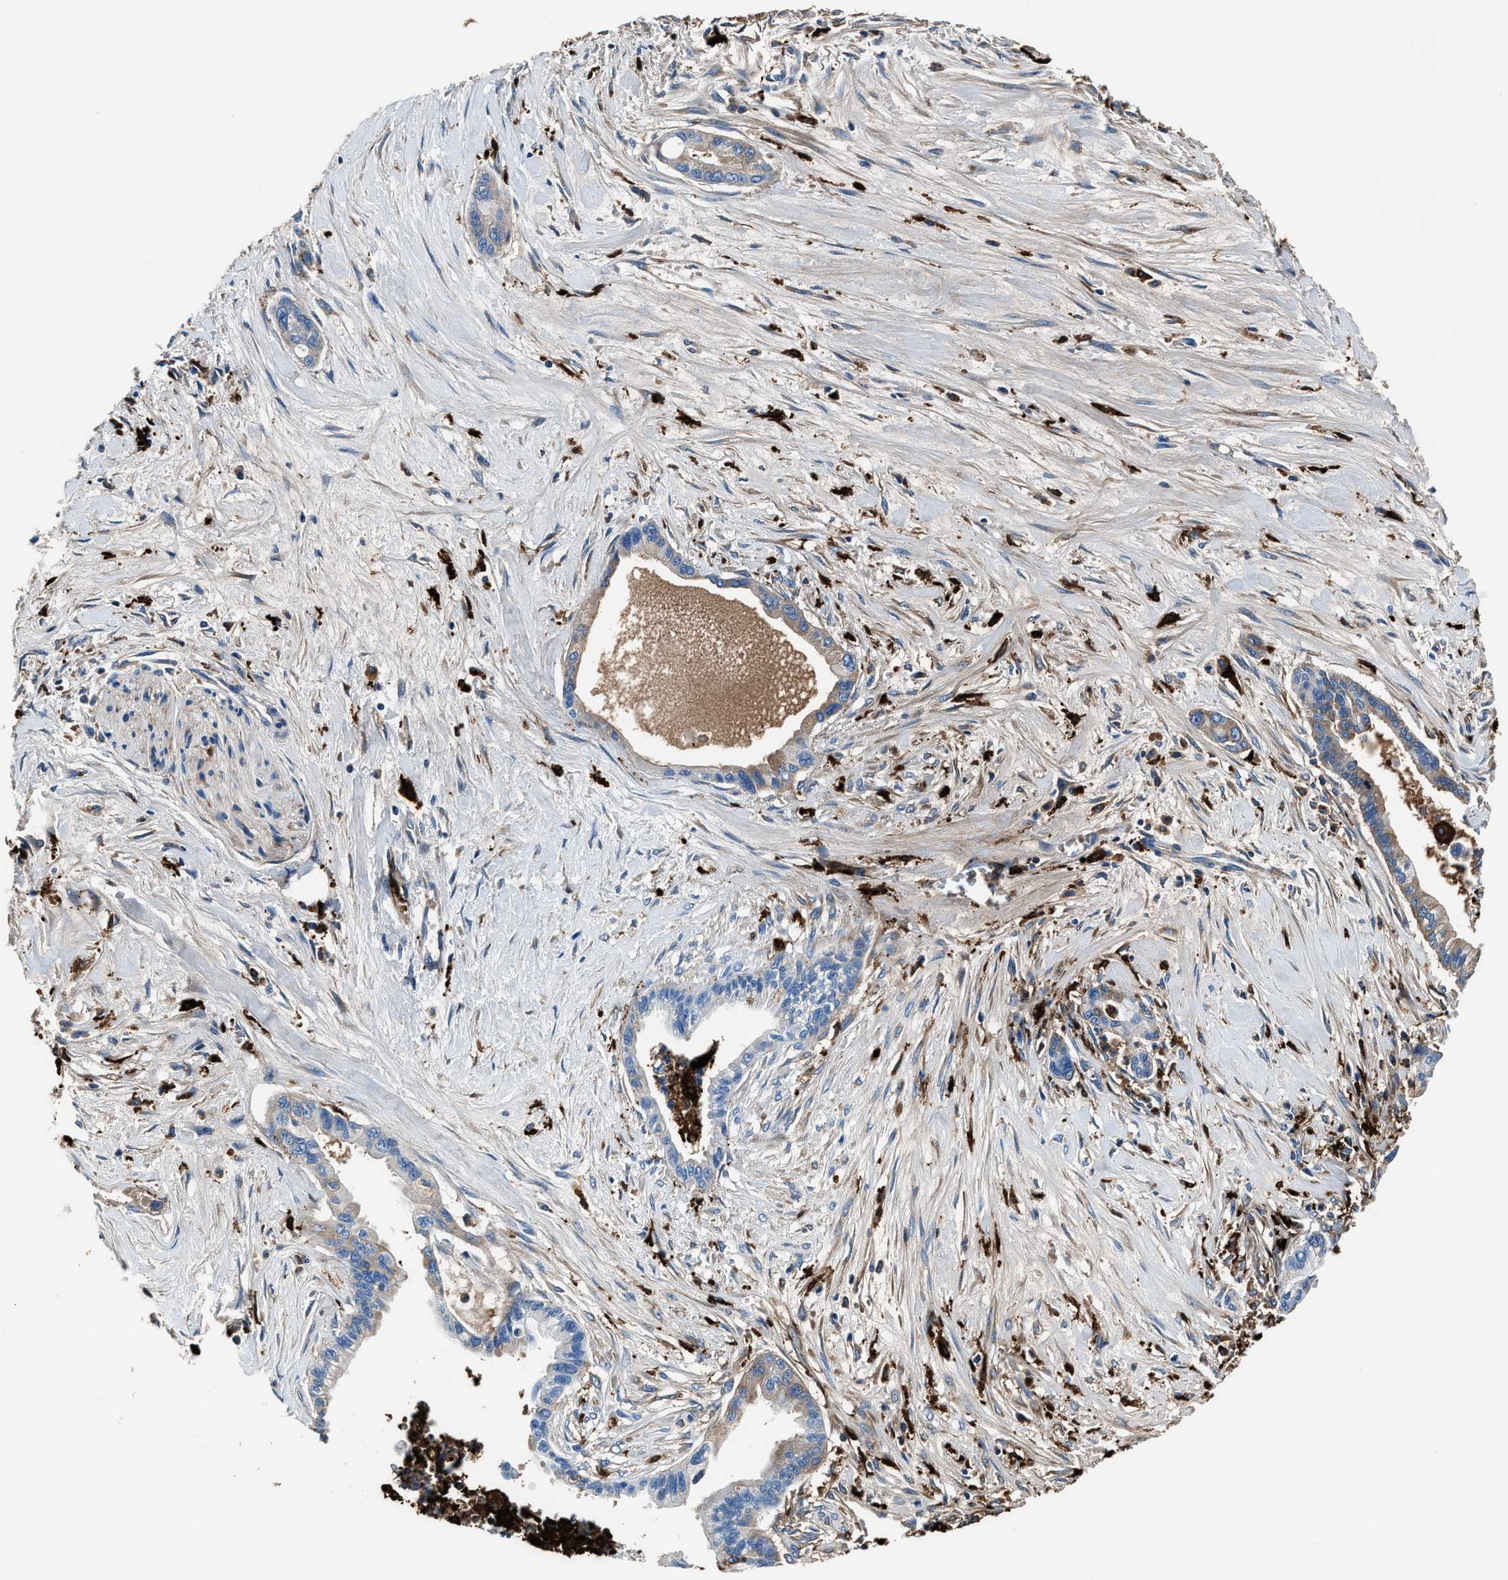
{"staining": {"intensity": "moderate", "quantity": ">75%", "location": "cytoplasmic/membranous"}, "tissue": "pancreatic cancer", "cell_type": "Tumor cells", "image_type": "cancer", "snomed": [{"axis": "morphology", "description": "Adenocarcinoma, NOS"}, {"axis": "topography", "description": "Pancreas"}], "caption": "DAB immunohistochemical staining of pancreatic adenocarcinoma reveals moderate cytoplasmic/membranous protein positivity in approximately >75% of tumor cells. (brown staining indicates protein expression, while blue staining denotes nuclei).", "gene": "FTL", "patient": {"sex": "male", "age": 70}}